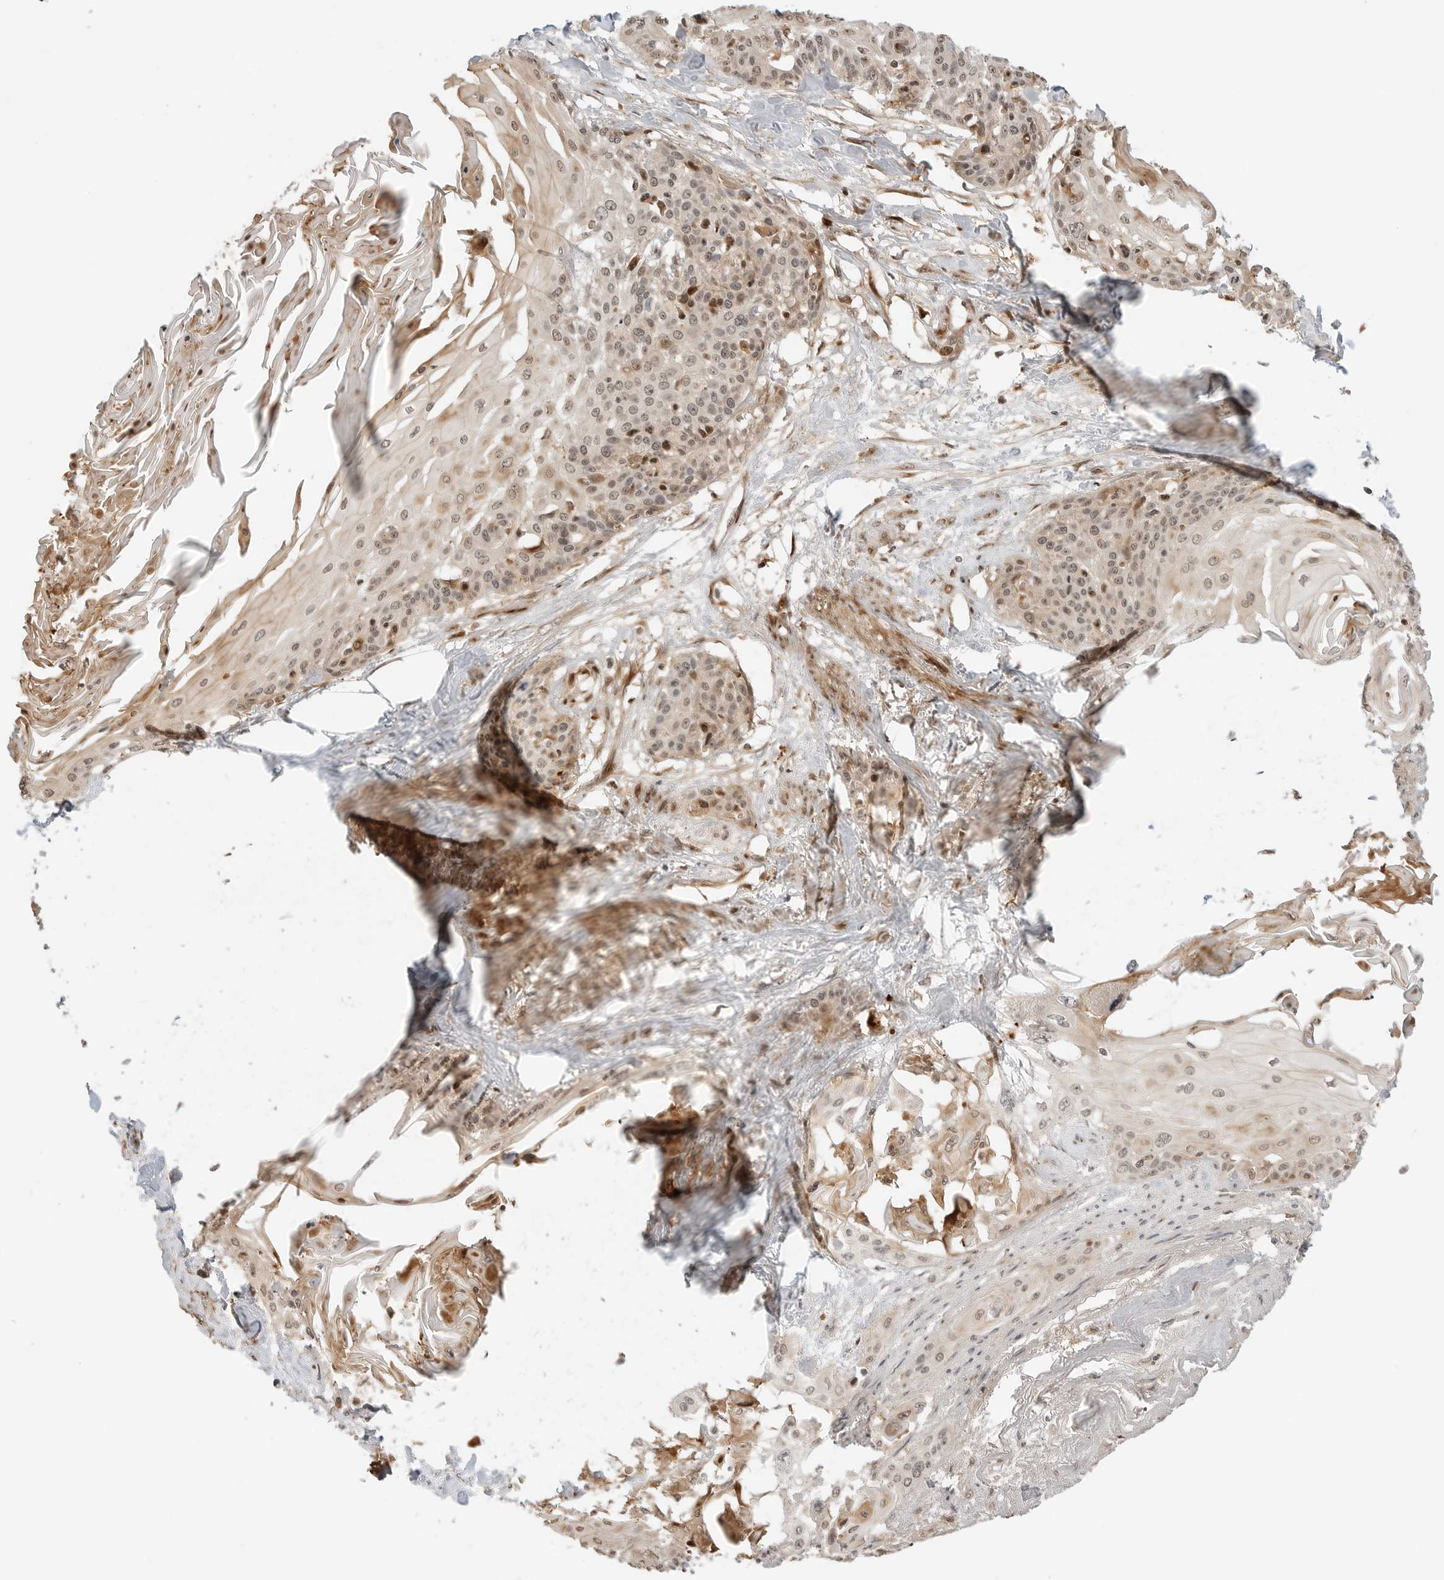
{"staining": {"intensity": "weak", "quantity": ">75%", "location": "cytoplasmic/membranous,nuclear"}, "tissue": "cervical cancer", "cell_type": "Tumor cells", "image_type": "cancer", "snomed": [{"axis": "morphology", "description": "Squamous cell carcinoma, NOS"}, {"axis": "topography", "description": "Cervix"}], "caption": "The histopathology image reveals staining of cervical cancer, revealing weak cytoplasmic/membranous and nuclear protein expression (brown color) within tumor cells.", "gene": "GEM", "patient": {"sex": "female", "age": 57}}